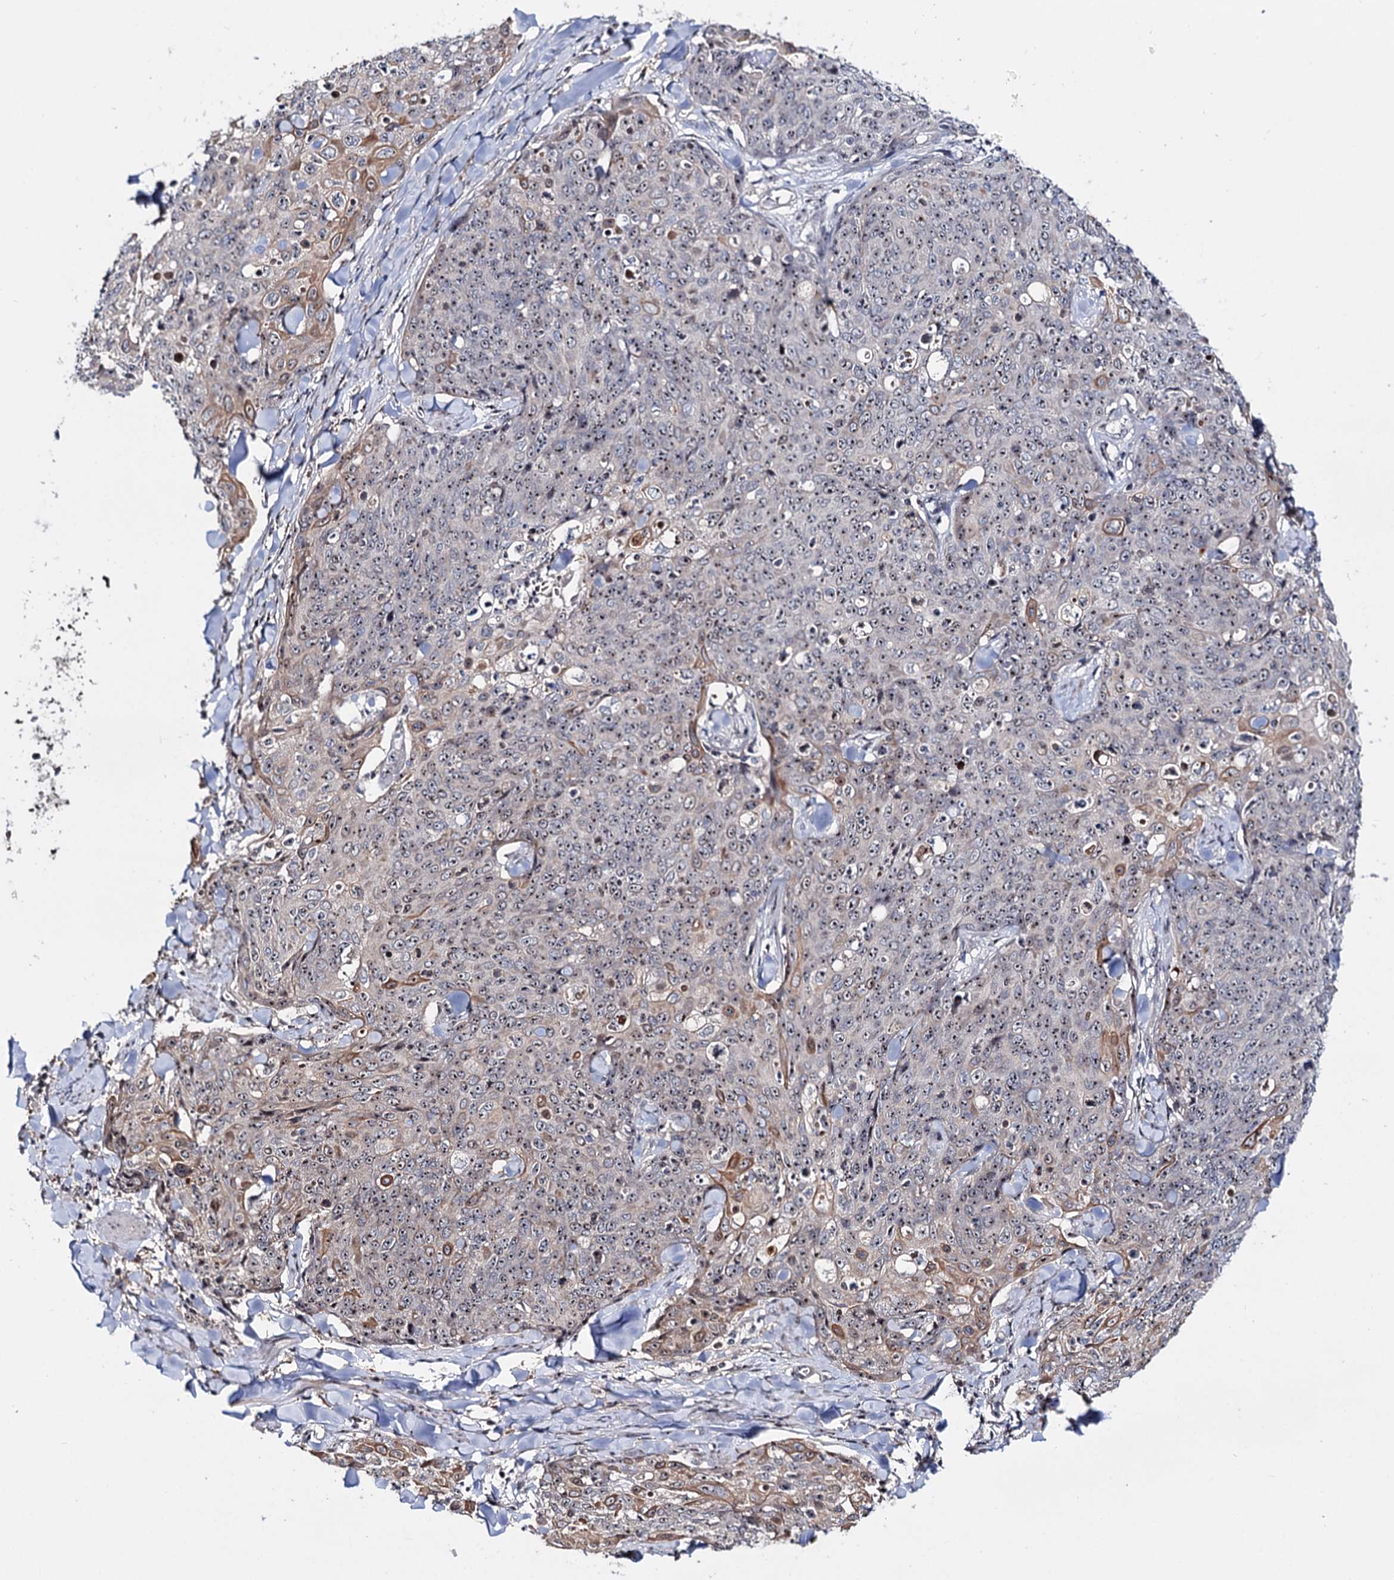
{"staining": {"intensity": "weak", "quantity": "25%-75%", "location": "cytoplasmic/membranous,nuclear"}, "tissue": "skin cancer", "cell_type": "Tumor cells", "image_type": "cancer", "snomed": [{"axis": "morphology", "description": "Squamous cell carcinoma, NOS"}, {"axis": "topography", "description": "Skin"}, {"axis": "topography", "description": "Vulva"}], "caption": "IHC micrograph of skin squamous cell carcinoma stained for a protein (brown), which reveals low levels of weak cytoplasmic/membranous and nuclear positivity in approximately 25%-75% of tumor cells.", "gene": "SUPT20H", "patient": {"sex": "female", "age": 85}}